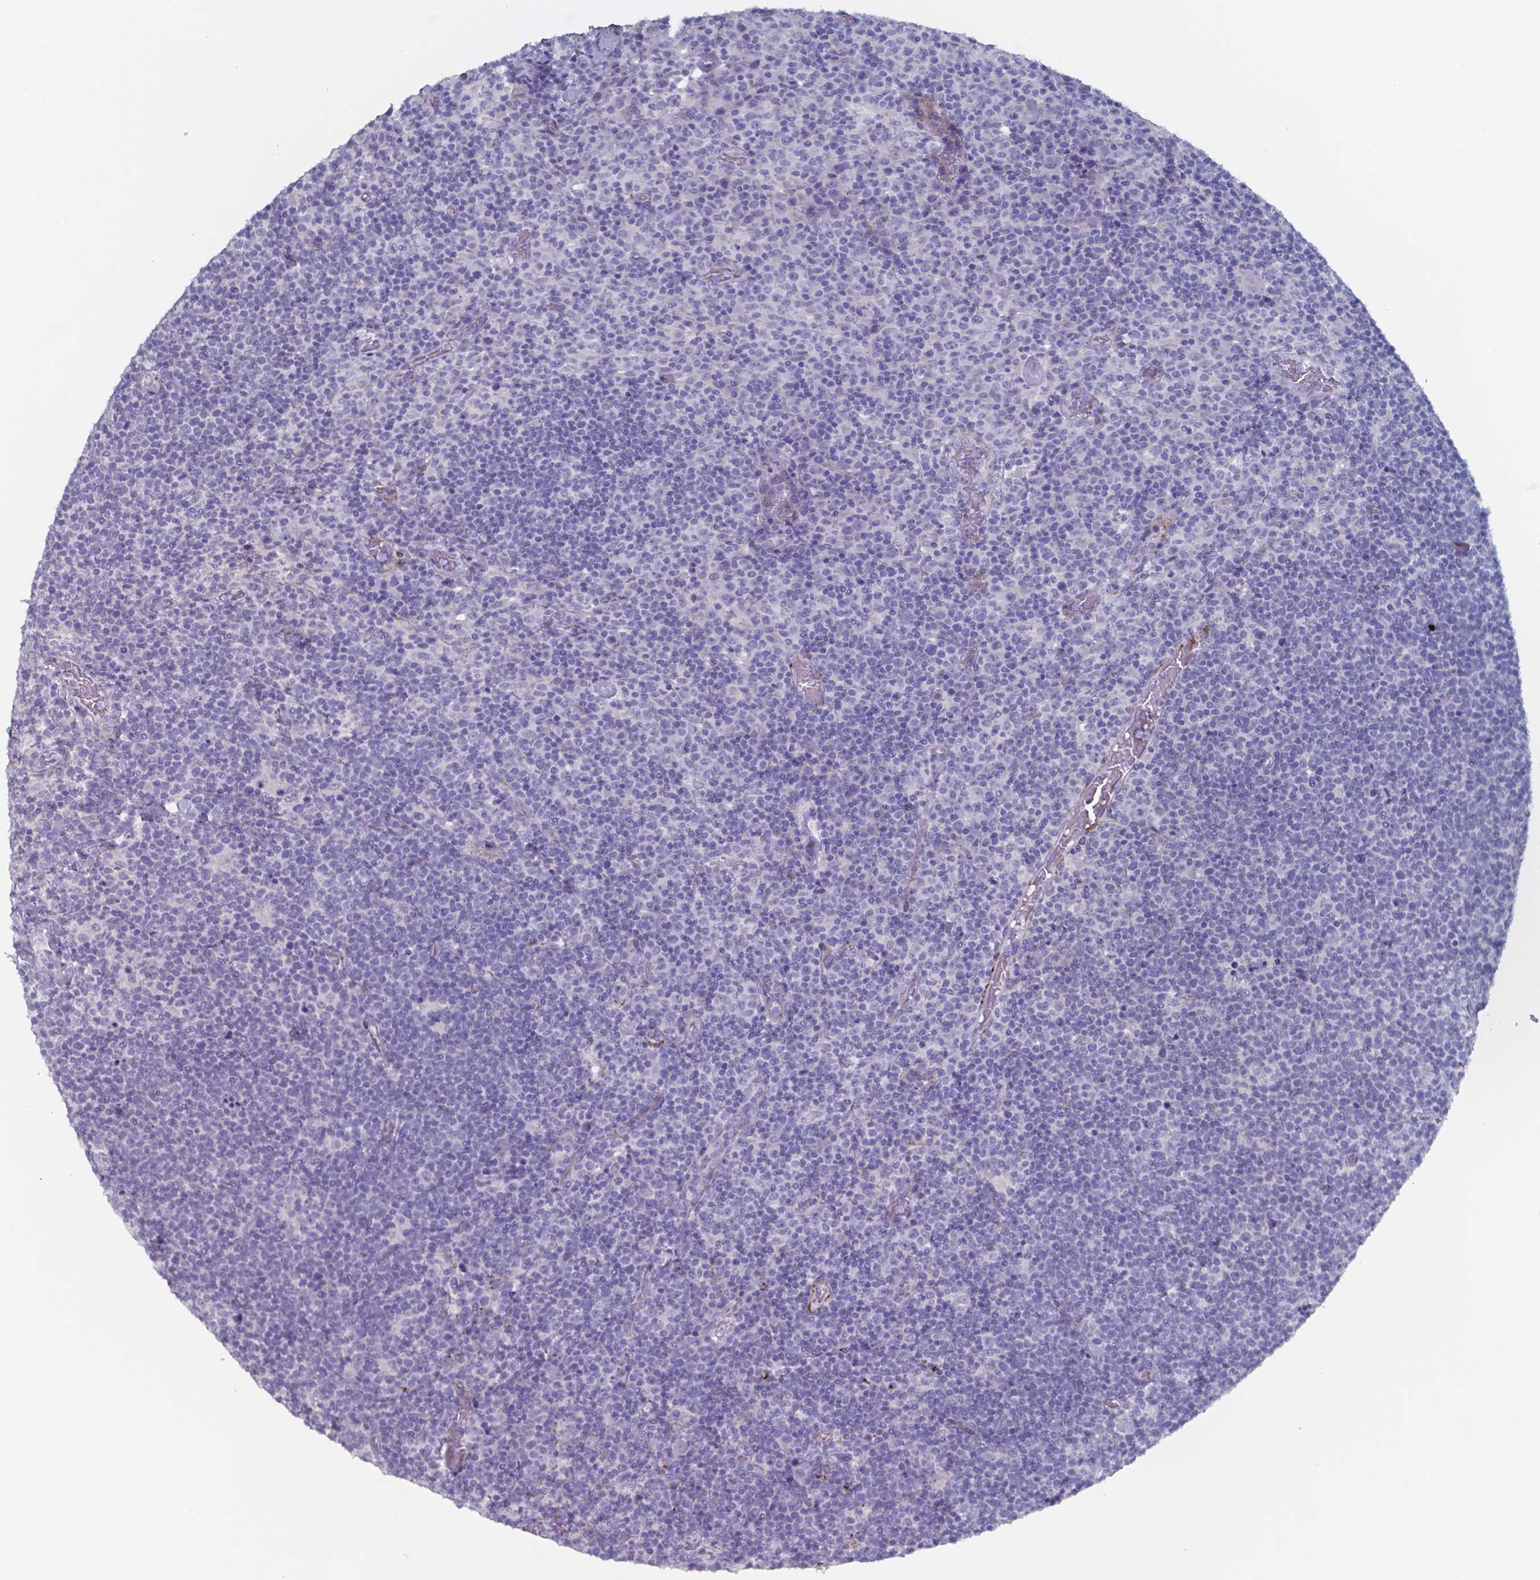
{"staining": {"intensity": "negative", "quantity": "none", "location": "none"}, "tissue": "lymphoma", "cell_type": "Tumor cells", "image_type": "cancer", "snomed": [{"axis": "morphology", "description": "Malignant lymphoma, non-Hodgkin's type, High grade"}, {"axis": "topography", "description": "Lymph node"}], "caption": "There is no significant positivity in tumor cells of high-grade malignant lymphoma, non-Hodgkin's type.", "gene": "PLA2R1", "patient": {"sex": "male", "age": 61}}